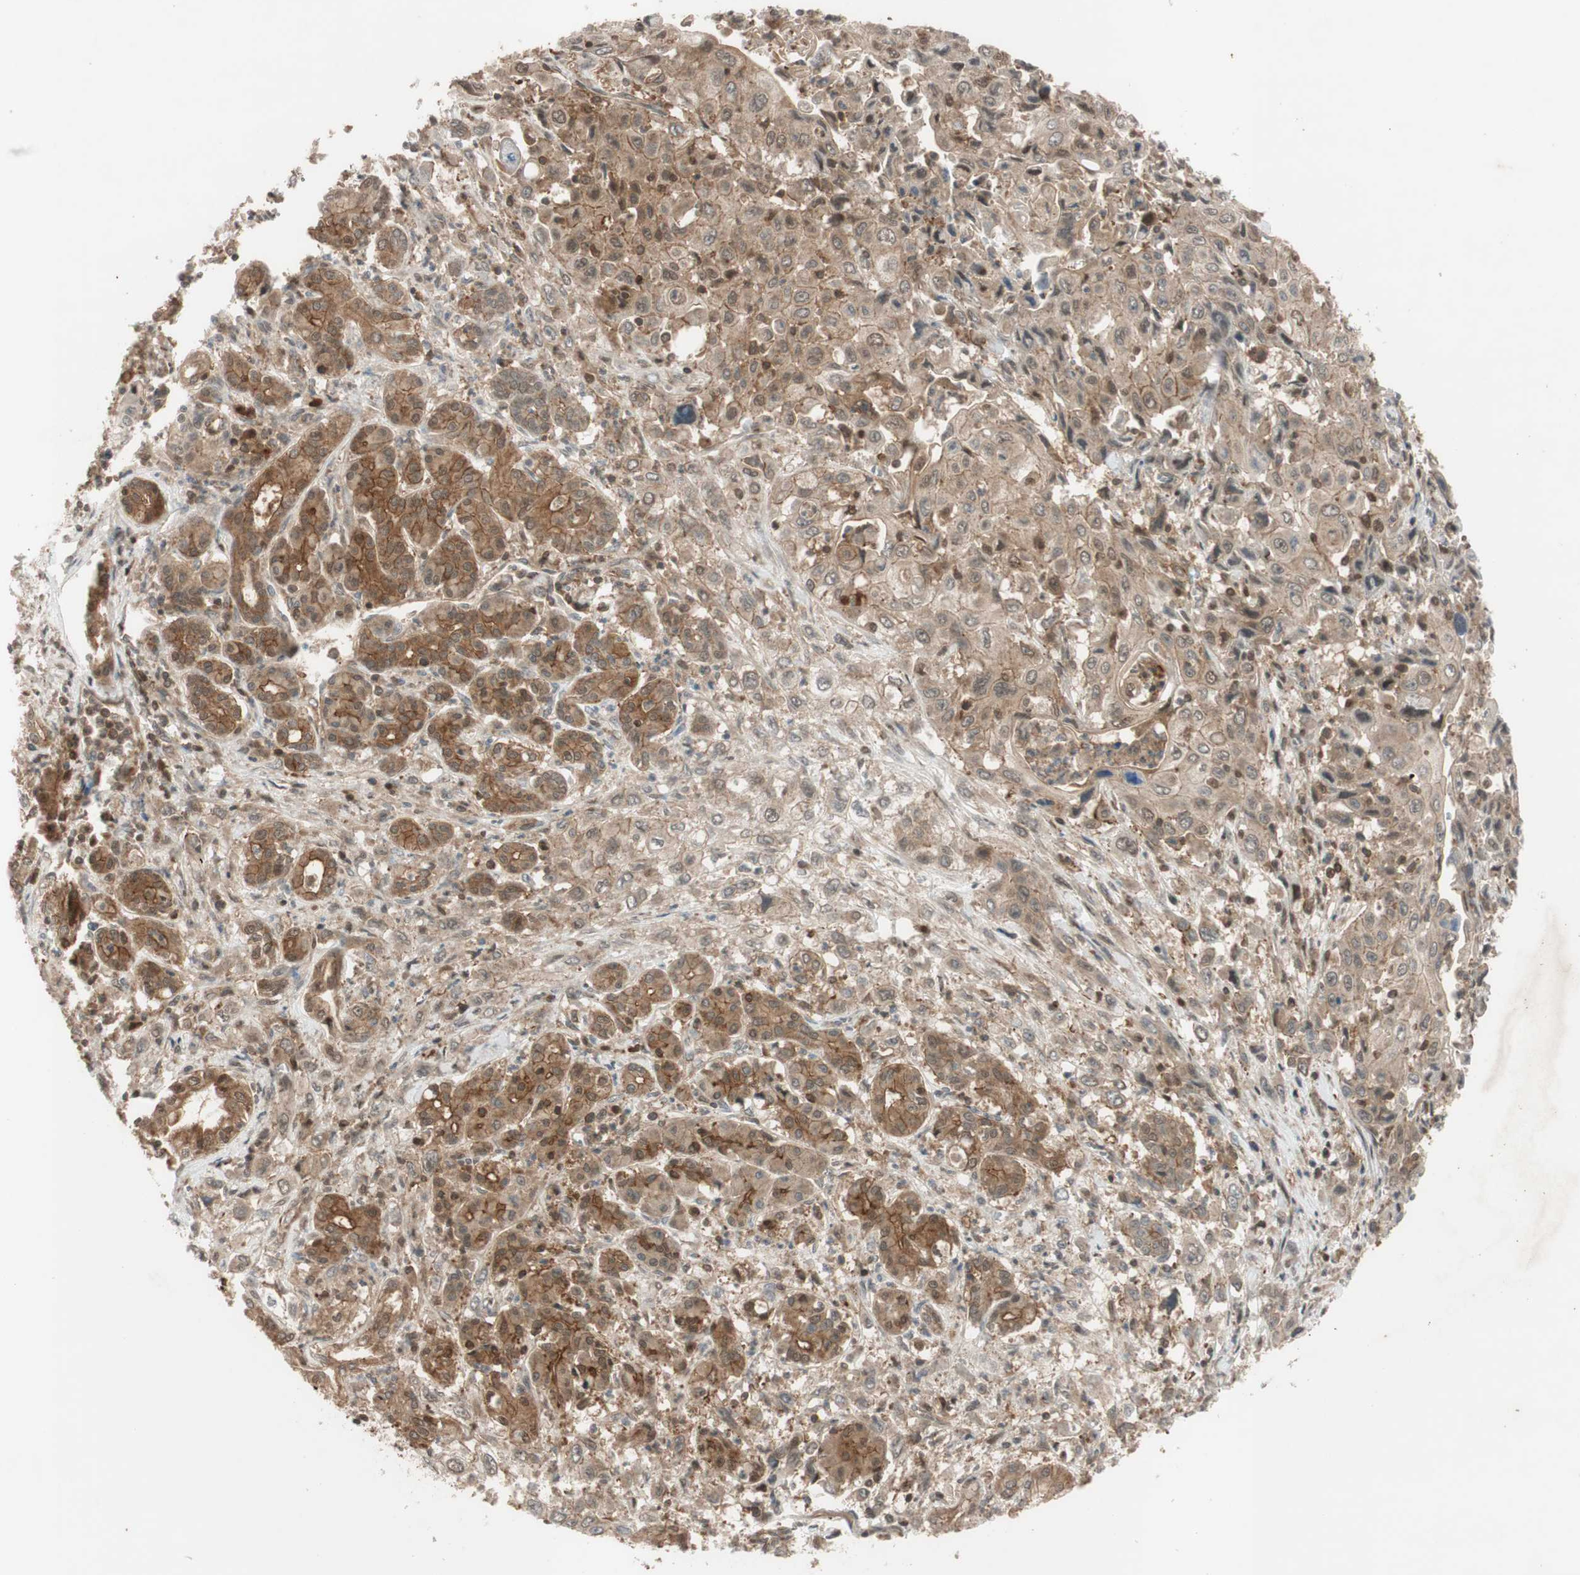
{"staining": {"intensity": "moderate", "quantity": ">75%", "location": "cytoplasmic/membranous"}, "tissue": "pancreatic cancer", "cell_type": "Tumor cells", "image_type": "cancer", "snomed": [{"axis": "morphology", "description": "Adenocarcinoma, NOS"}, {"axis": "topography", "description": "Pancreas"}], "caption": "Pancreatic cancer (adenocarcinoma) was stained to show a protein in brown. There is medium levels of moderate cytoplasmic/membranous expression in approximately >75% of tumor cells. Using DAB (brown) and hematoxylin (blue) stains, captured at high magnification using brightfield microscopy.", "gene": "EPHA8", "patient": {"sex": "male", "age": 70}}